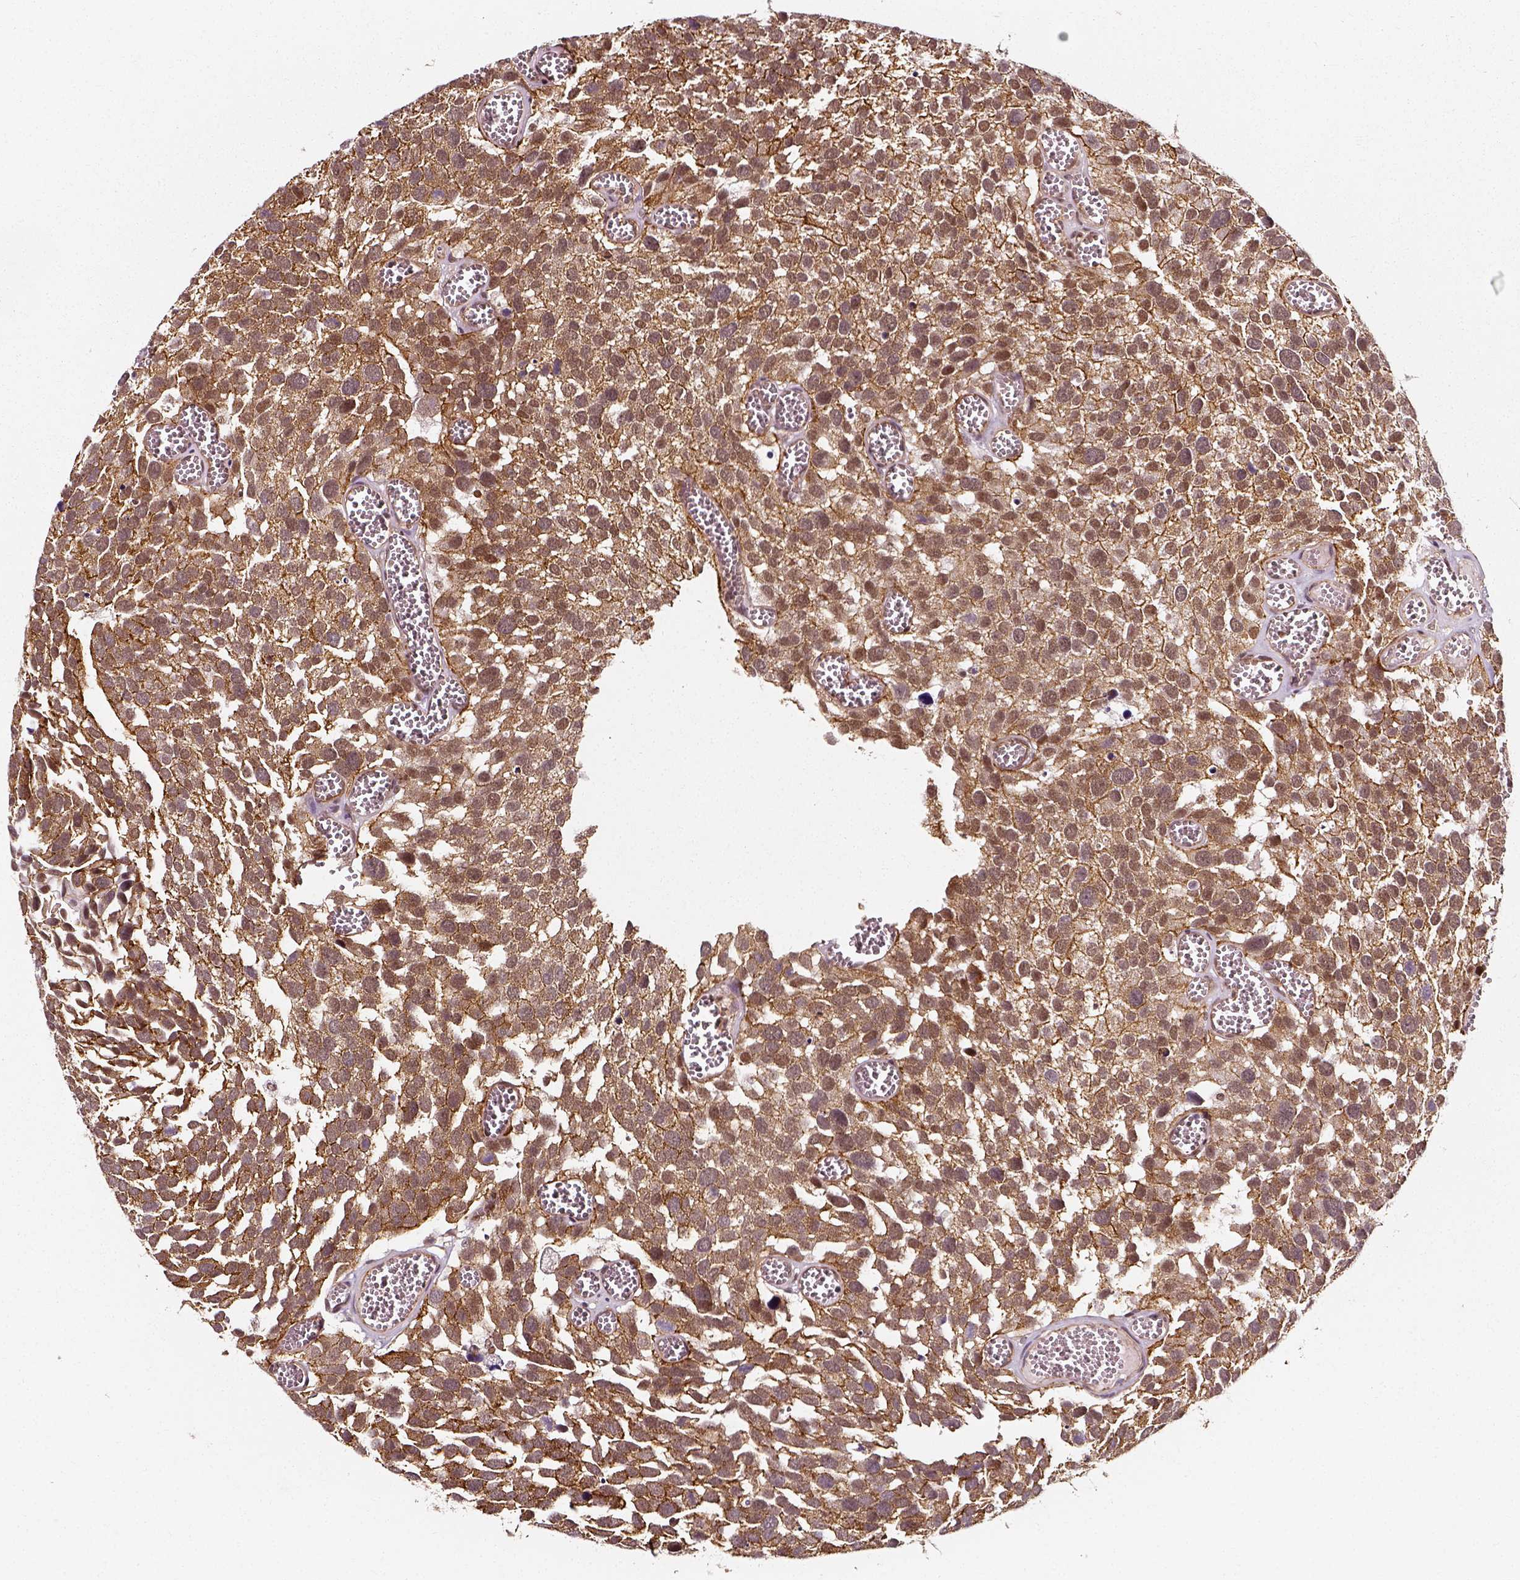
{"staining": {"intensity": "strong", "quantity": ">75%", "location": "cytoplasmic/membranous,nuclear"}, "tissue": "urothelial cancer", "cell_type": "Tumor cells", "image_type": "cancer", "snomed": [{"axis": "morphology", "description": "Urothelial carcinoma, Low grade"}, {"axis": "topography", "description": "Urinary bladder"}], "caption": "This histopathology image exhibits urothelial cancer stained with immunohistochemistry to label a protein in brown. The cytoplasmic/membranous and nuclear of tumor cells show strong positivity for the protein. Nuclei are counter-stained blue.", "gene": "NACC1", "patient": {"sex": "female", "age": 69}}